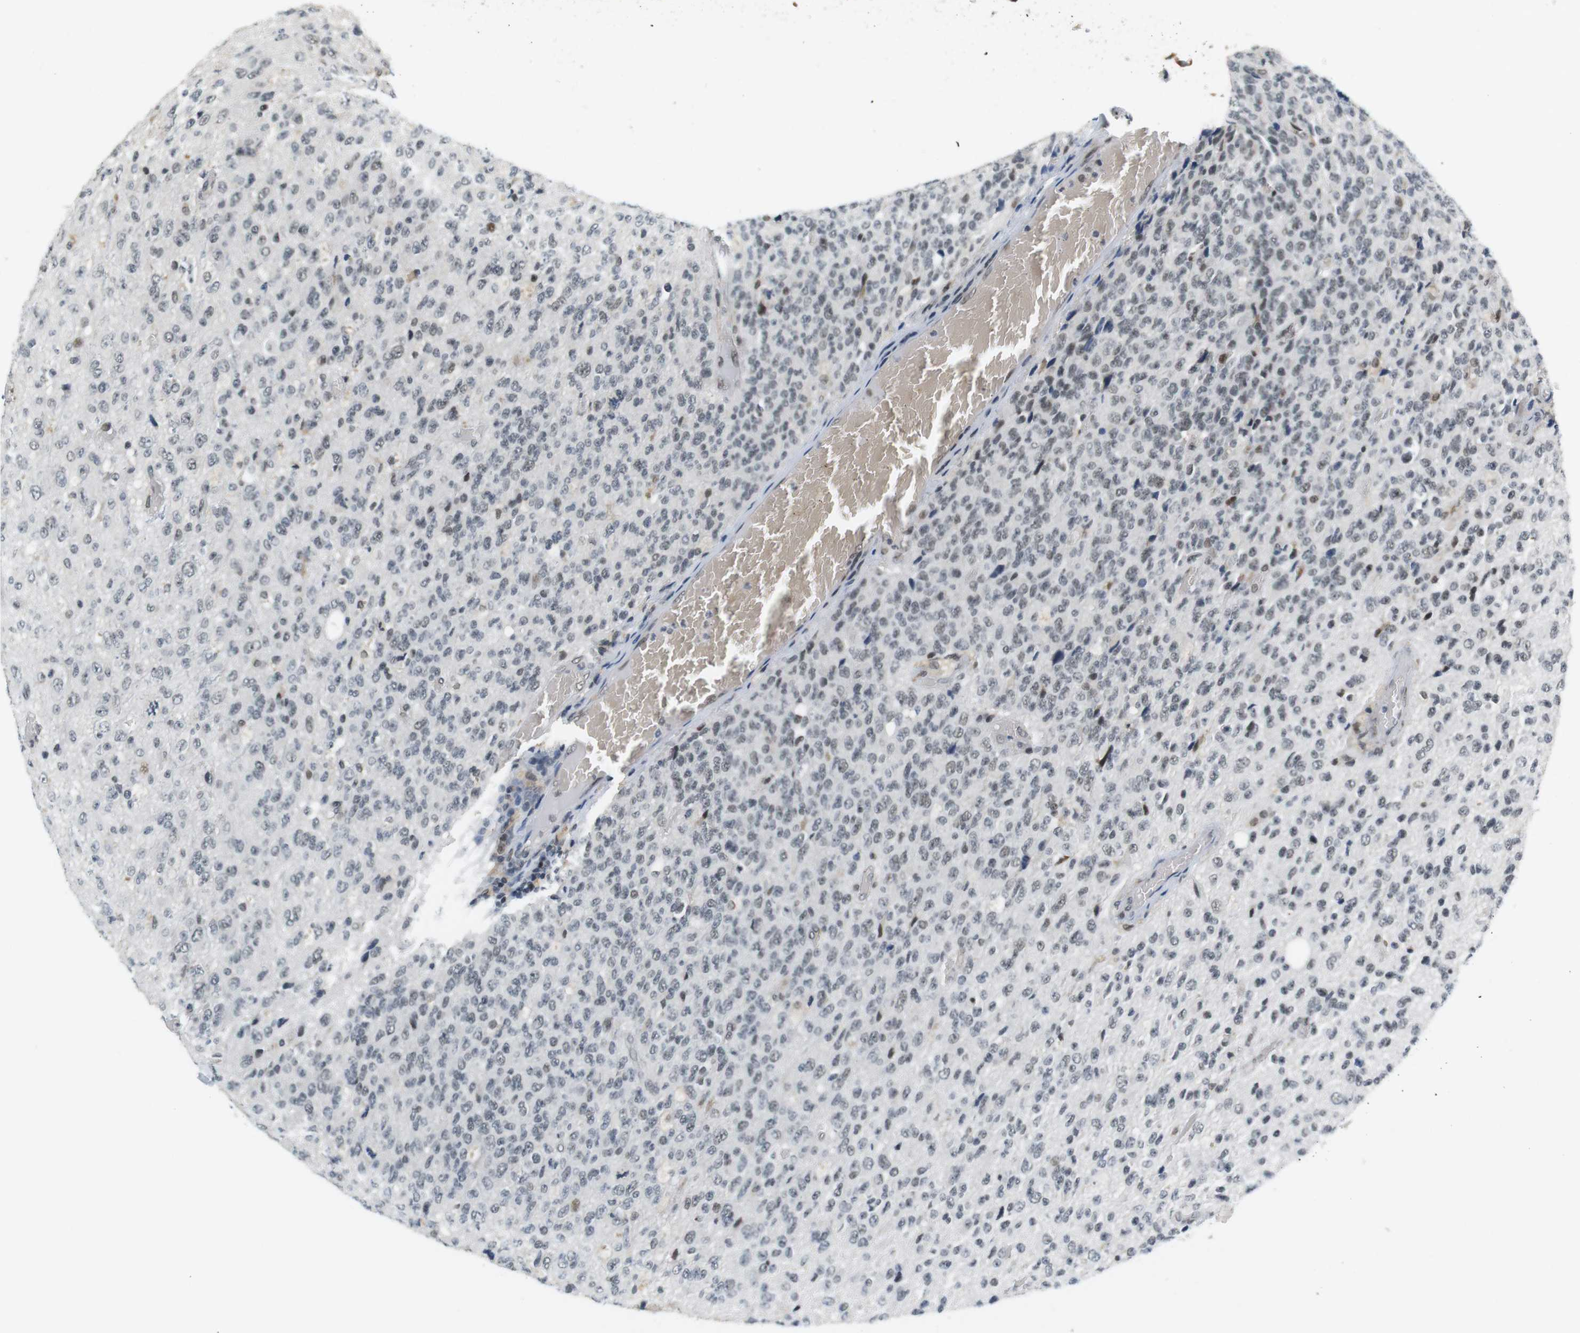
{"staining": {"intensity": "weak", "quantity": "<25%", "location": "nuclear"}, "tissue": "glioma", "cell_type": "Tumor cells", "image_type": "cancer", "snomed": [{"axis": "morphology", "description": "Glioma, malignant, High grade"}, {"axis": "topography", "description": "pancreas cauda"}], "caption": "An immunohistochemistry image of malignant glioma (high-grade) is shown. There is no staining in tumor cells of malignant glioma (high-grade). (Stains: DAB immunohistochemistry (IHC) with hematoxylin counter stain, Microscopy: brightfield microscopy at high magnification).", "gene": "RNF38", "patient": {"sex": "male", "age": 60}}